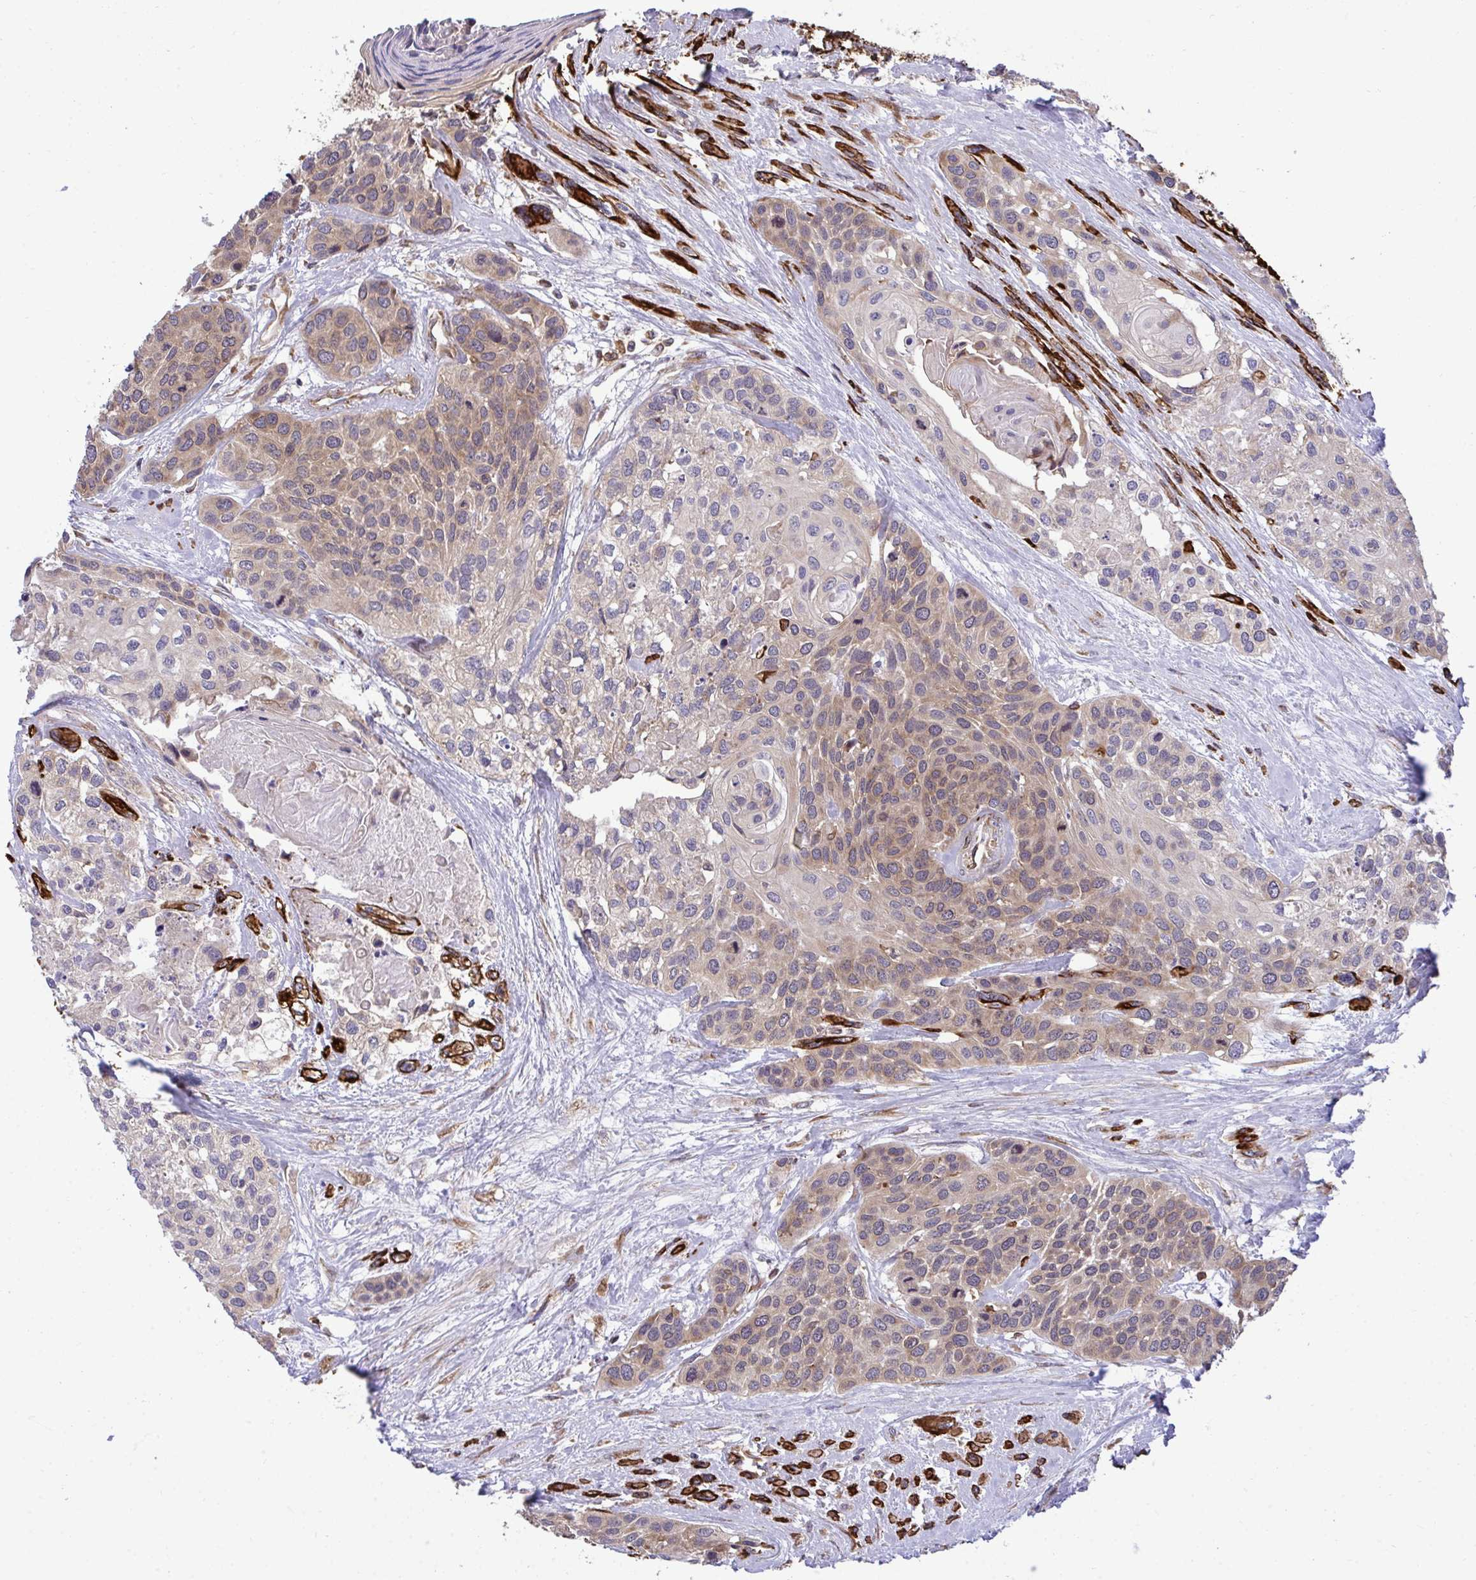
{"staining": {"intensity": "weak", "quantity": "25%-75%", "location": "cytoplasmic/membranous"}, "tissue": "head and neck cancer", "cell_type": "Tumor cells", "image_type": "cancer", "snomed": [{"axis": "morphology", "description": "Squamous cell carcinoma, NOS"}, {"axis": "topography", "description": "Head-Neck"}], "caption": "Immunohistochemical staining of human head and neck cancer (squamous cell carcinoma) exhibits low levels of weak cytoplasmic/membranous protein expression in about 25%-75% of tumor cells.", "gene": "RPS15", "patient": {"sex": "female", "age": 50}}